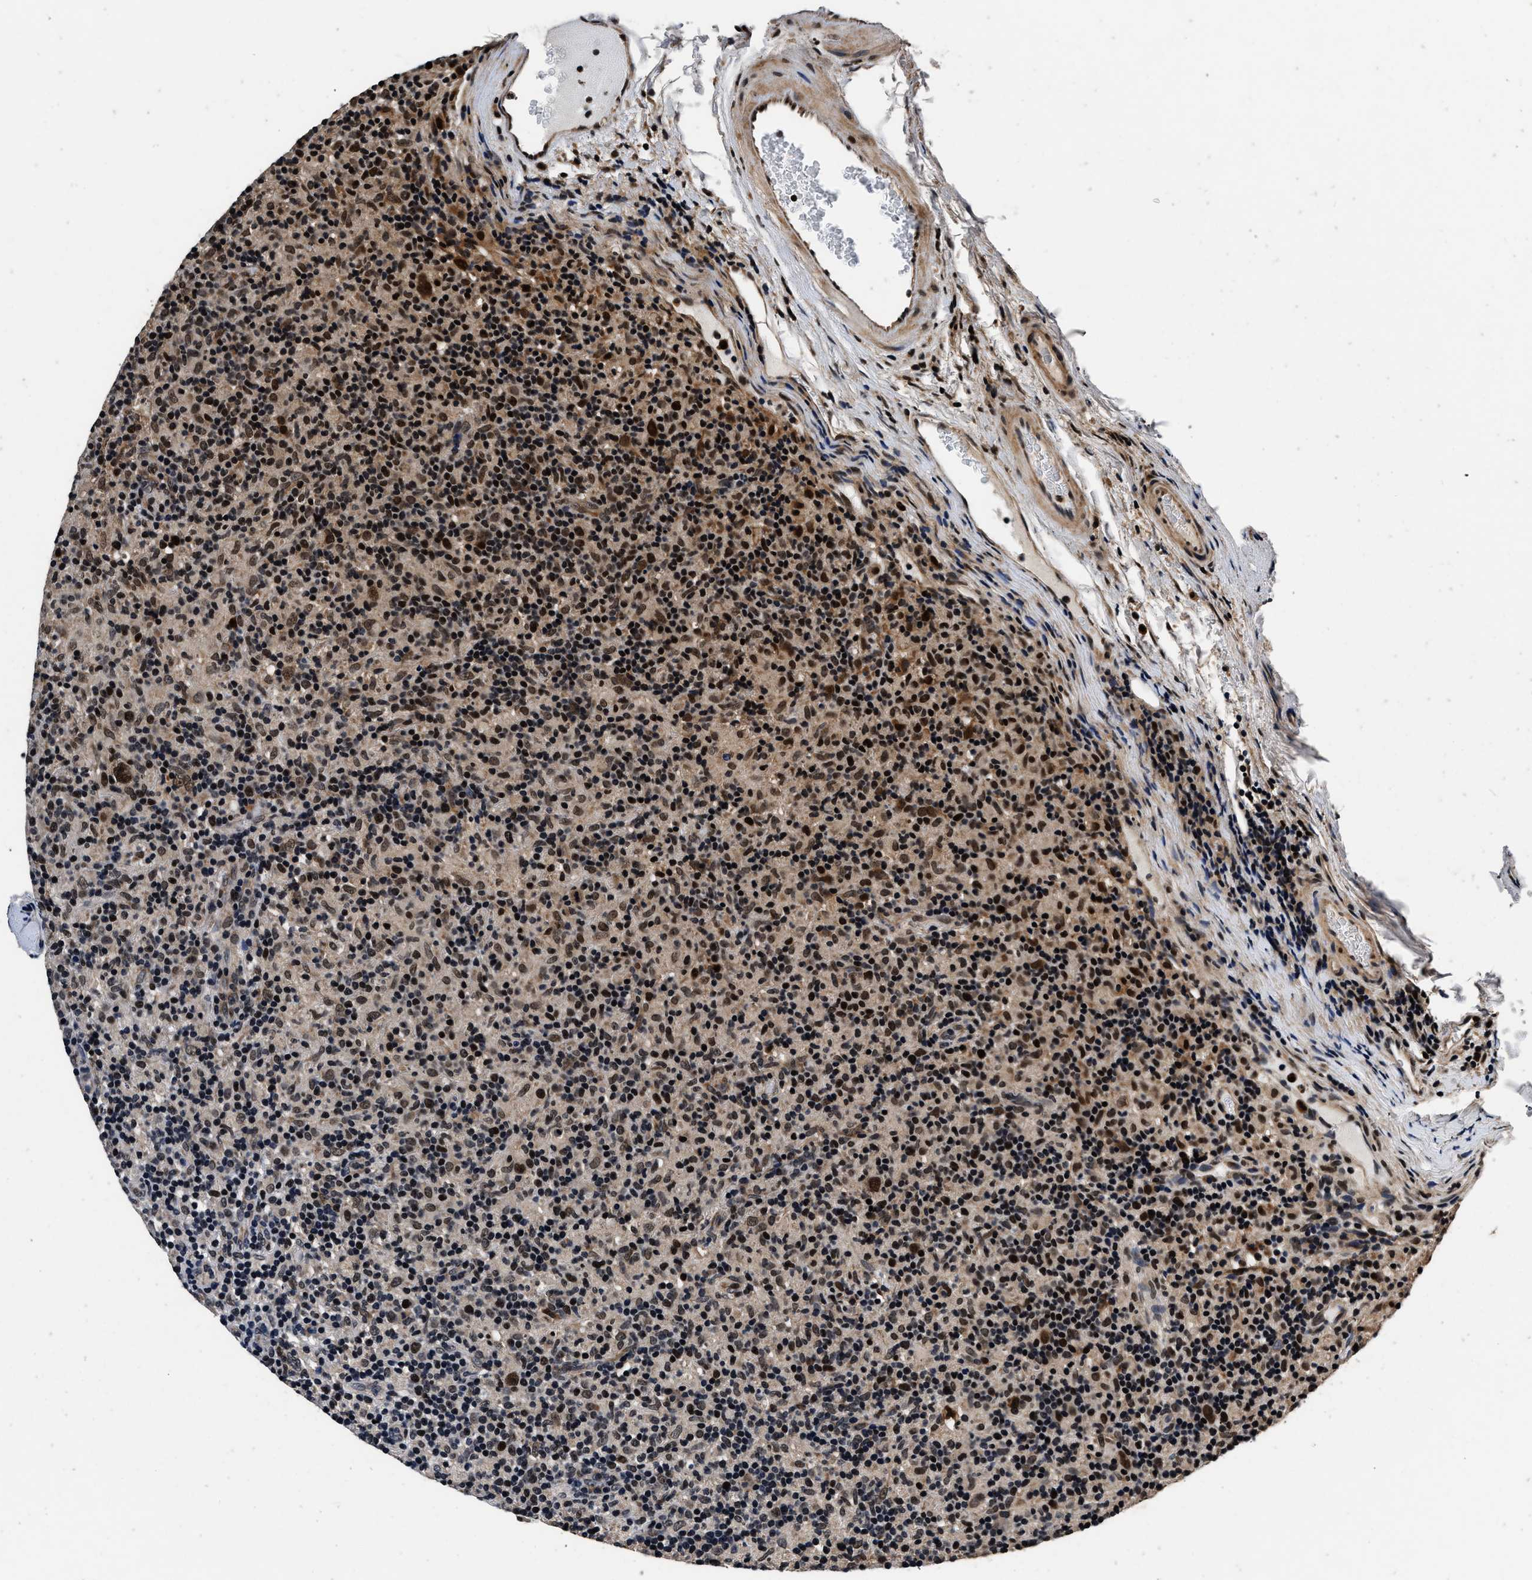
{"staining": {"intensity": "strong", "quantity": ">75%", "location": "nuclear"}, "tissue": "lymphoma", "cell_type": "Tumor cells", "image_type": "cancer", "snomed": [{"axis": "morphology", "description": "Hodgkin's disease, NOS"}, {"axis": "topography", "description": "Lymph node"}], "caption": "Lymphoma stained with immunohistochemistry (IHC) exhibits strong nuclear positivity in approximately >75% of tumor cells.", "gene": "CSTF1", "patient": {"sex": "male", "age": 70}}